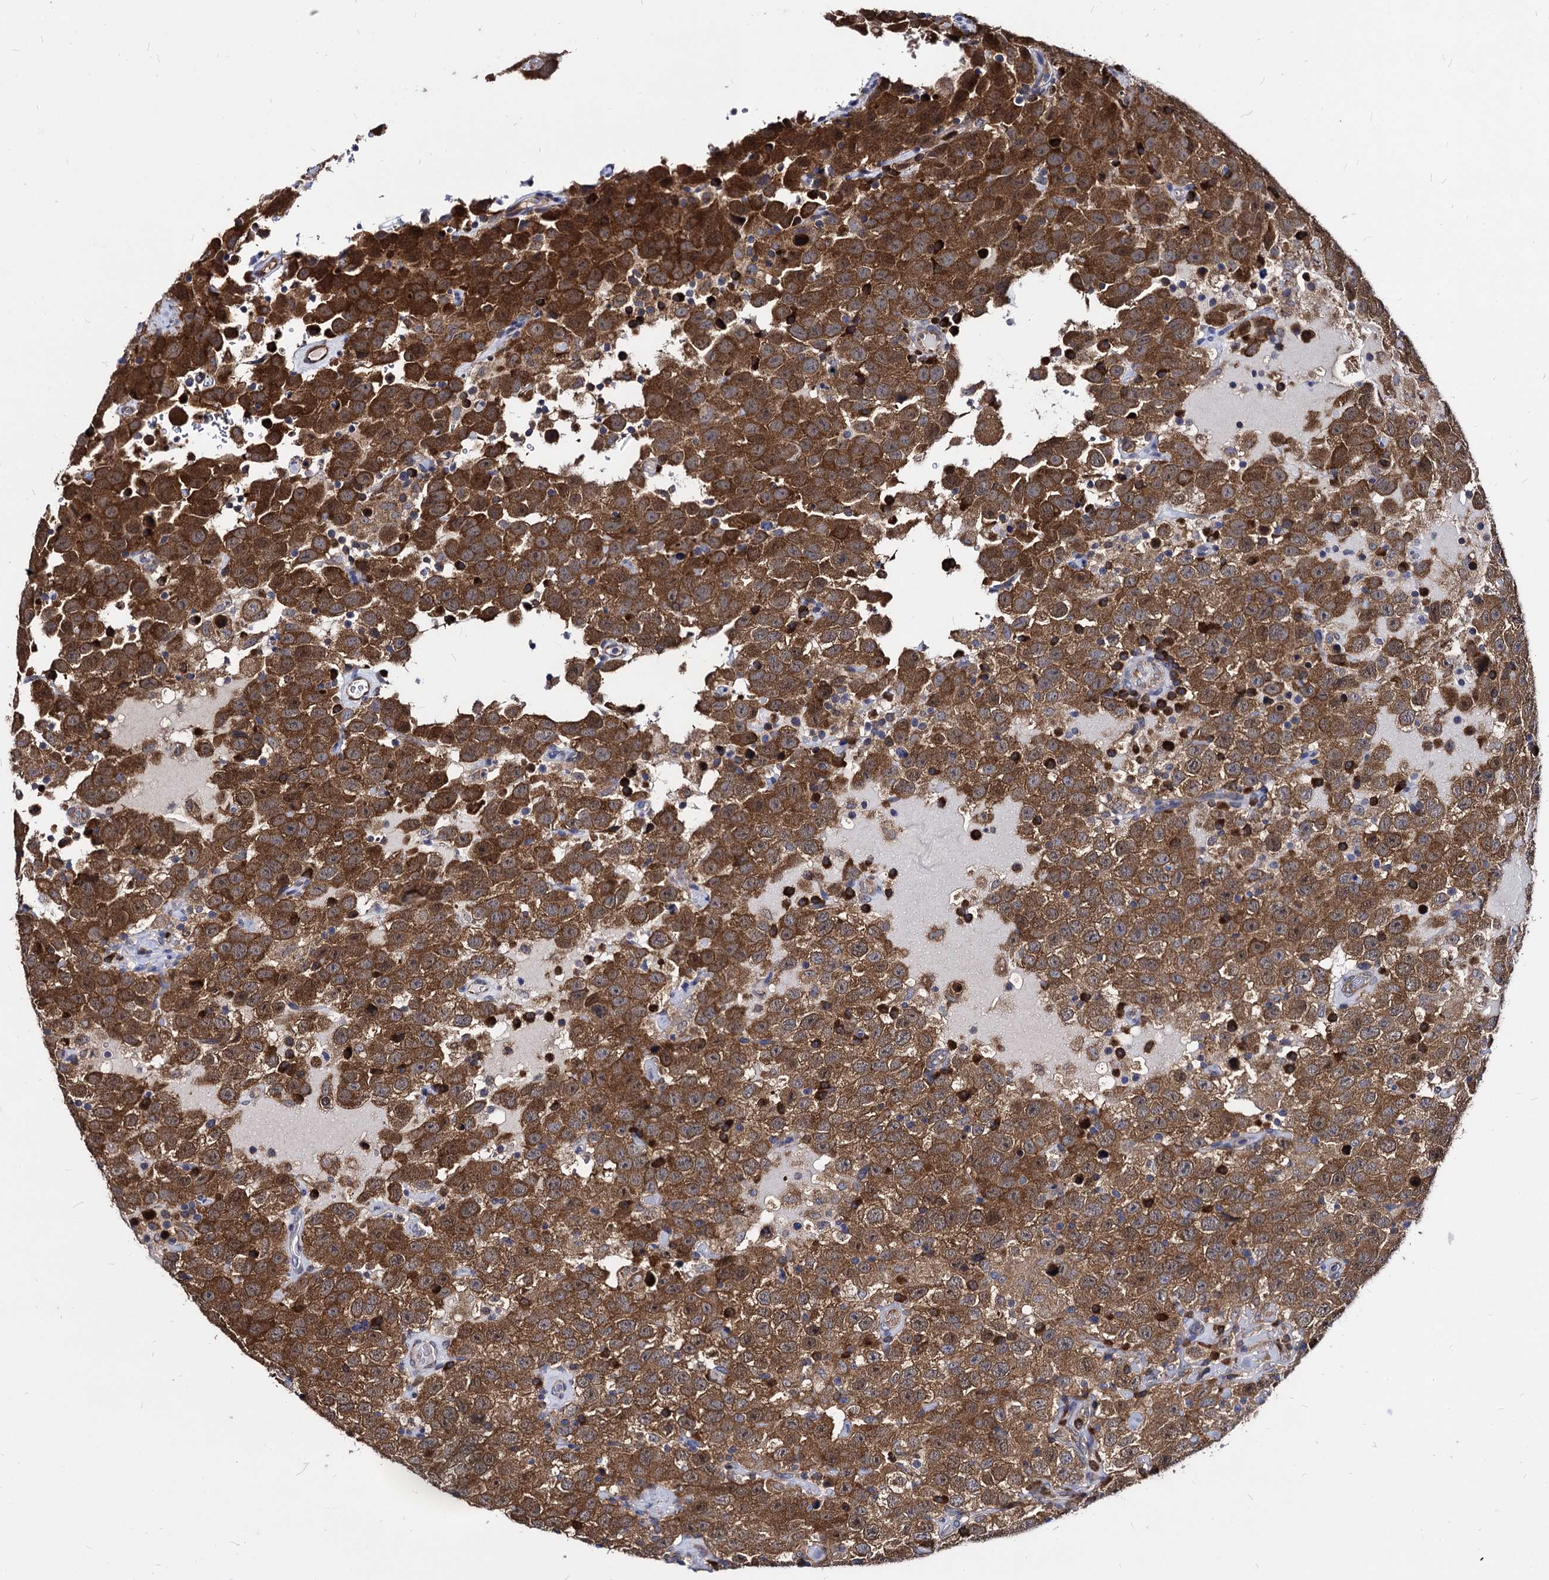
{"staining": {"intensity": "moderate", "quantity": ">75%", "location": "cytoplasmic/membranous"}, "tissue": "testis cancer", "cell_type": "Tumor cells", "image_type": "cancer", "snomed": [{"axis": "morphology", "description": "Seminoma, NOS"}, {"axis": "topography", "description": "Testis"}], "caption": "Human testis cancer stained with a brown dye shows moderate cytoplasmic/membranous positive positivity in approximately >75% of tumor cells.", "gene": "NME1", "patient": {"sex": "male", "age": 41}}